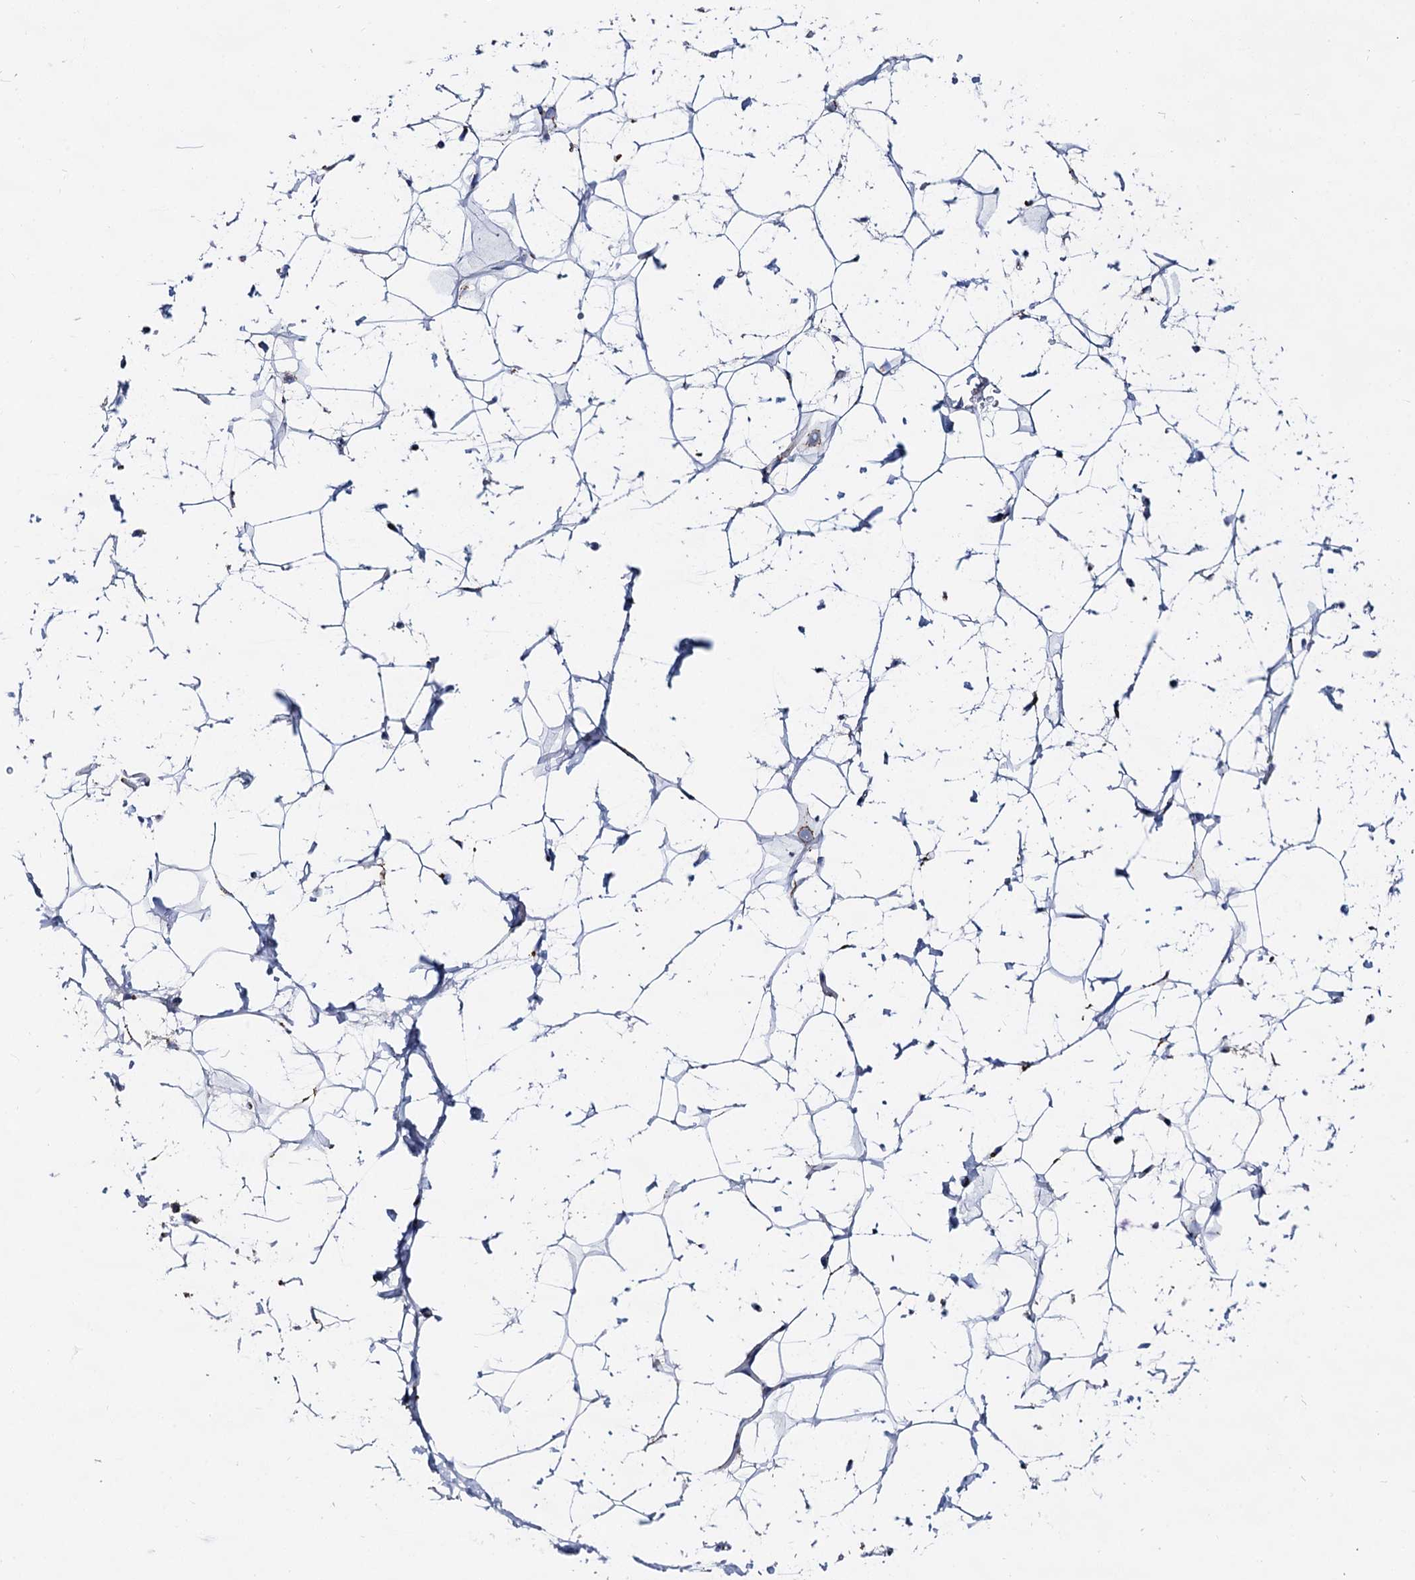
{"staining": {"intensity": "strong", "quantity": "<25%", "location": "cytoplasmic/membranous"}, "tissue": "adipose tissue", "cell_type": "Adipocytes", "image_type": "normal", "snomed": [{"axis": "morphology", "description": "Normal tissue, NOS"}, {"axis": "topography", "description": "Breast"}], "caption": "Protein analysis of benign adipose tissue exhibits strong cytoplasmic/membranous expression in approximately <25% of adipocytes. (DAB IHC with brightfield microscopy, high magnification).", "gene": "TM9SF3", "patient": {"sex": "female", "age": 26}}